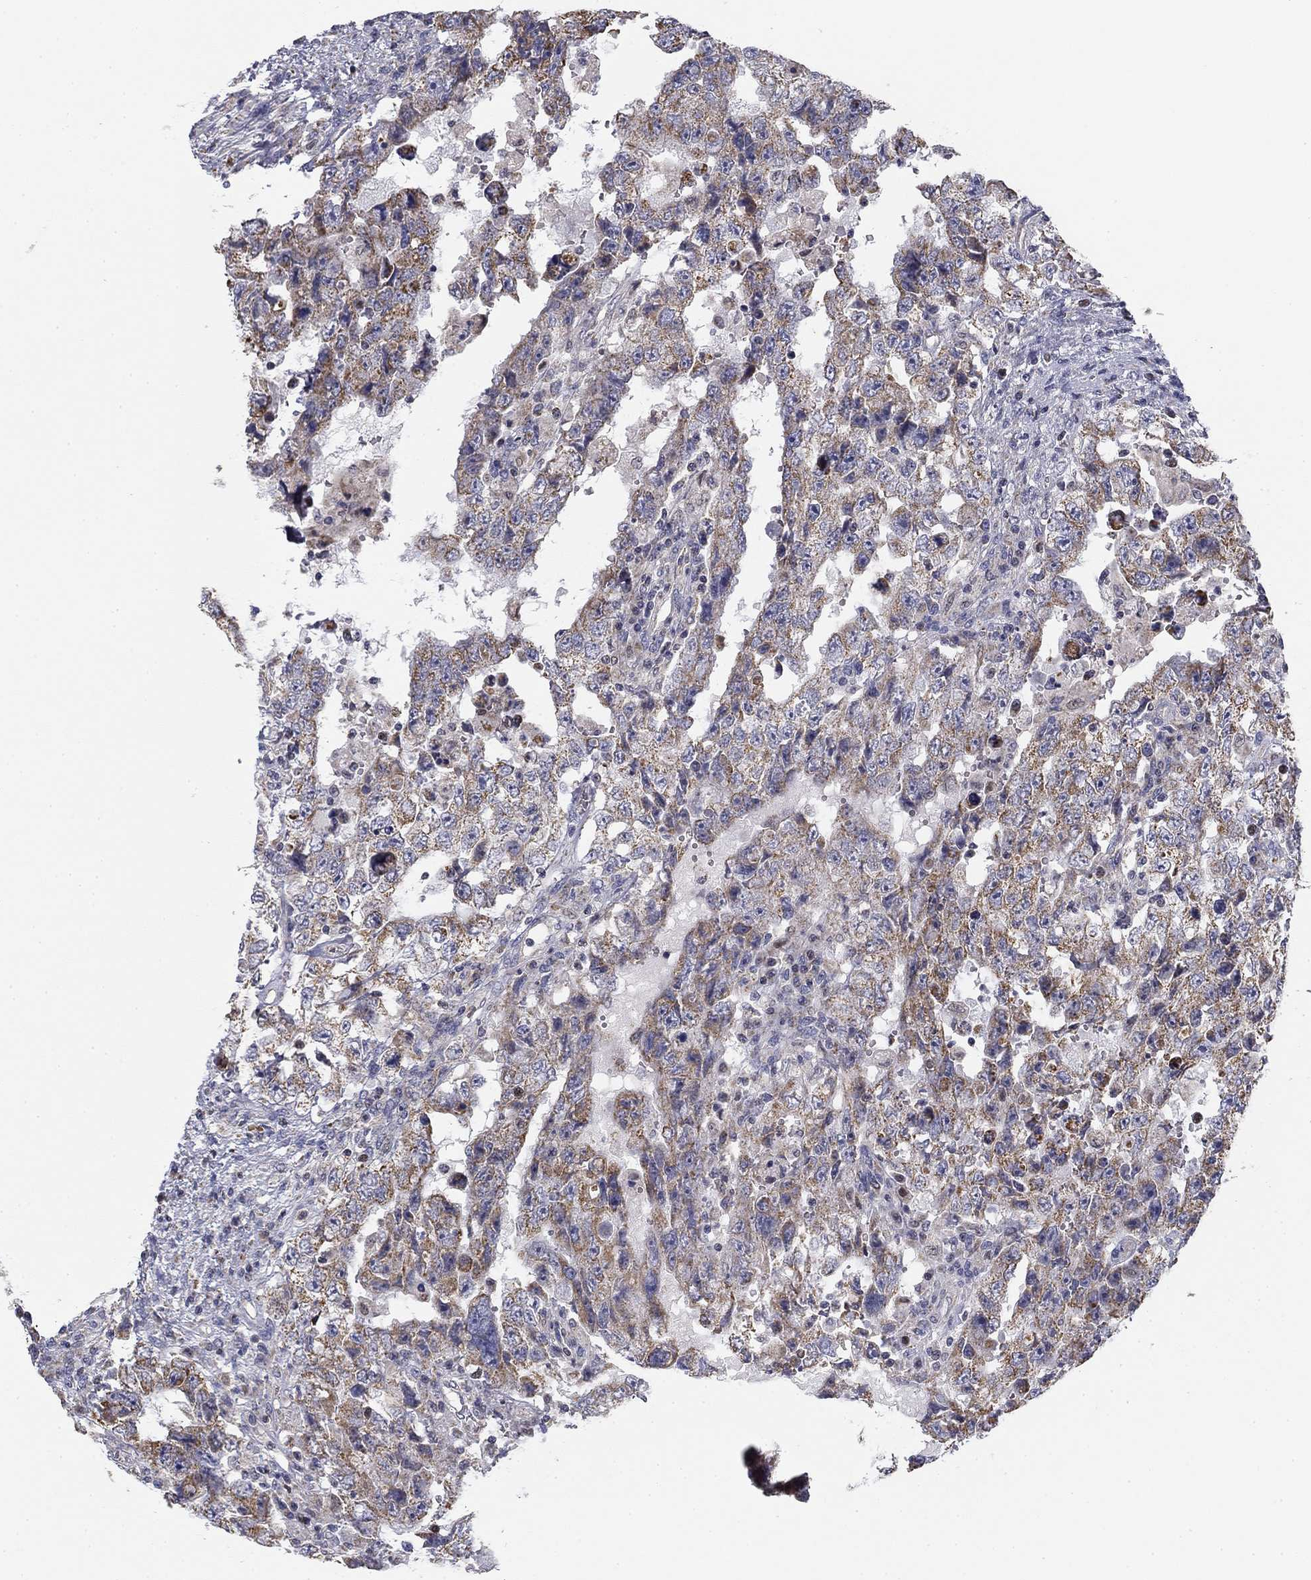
{"staining": {"intensity": "moderate", "quantity": "25%-75%", "location": "cytoplasmic/membranous"}, "tissue": "testis cancer", "cell_type": "Tumor cells", "image_type": "cancer", "snomed": [{"axis": "morphology", "description": "Carcinoma, Embryonal, NOS"}, {"axis": "topography", "description": "Testis"}], "caption": "Immunohistochemical staining of testis embryonal carcinoma demonstrates medium levels of moderate cytoplasmic/membranous protein expression in approximately 25%-75% of tumor cells. (DAB IHC, brown staining for protein, blue staining for nuclei).", "gene": "SLC2A9", "patient": {"sex": "male", "age": 26}}